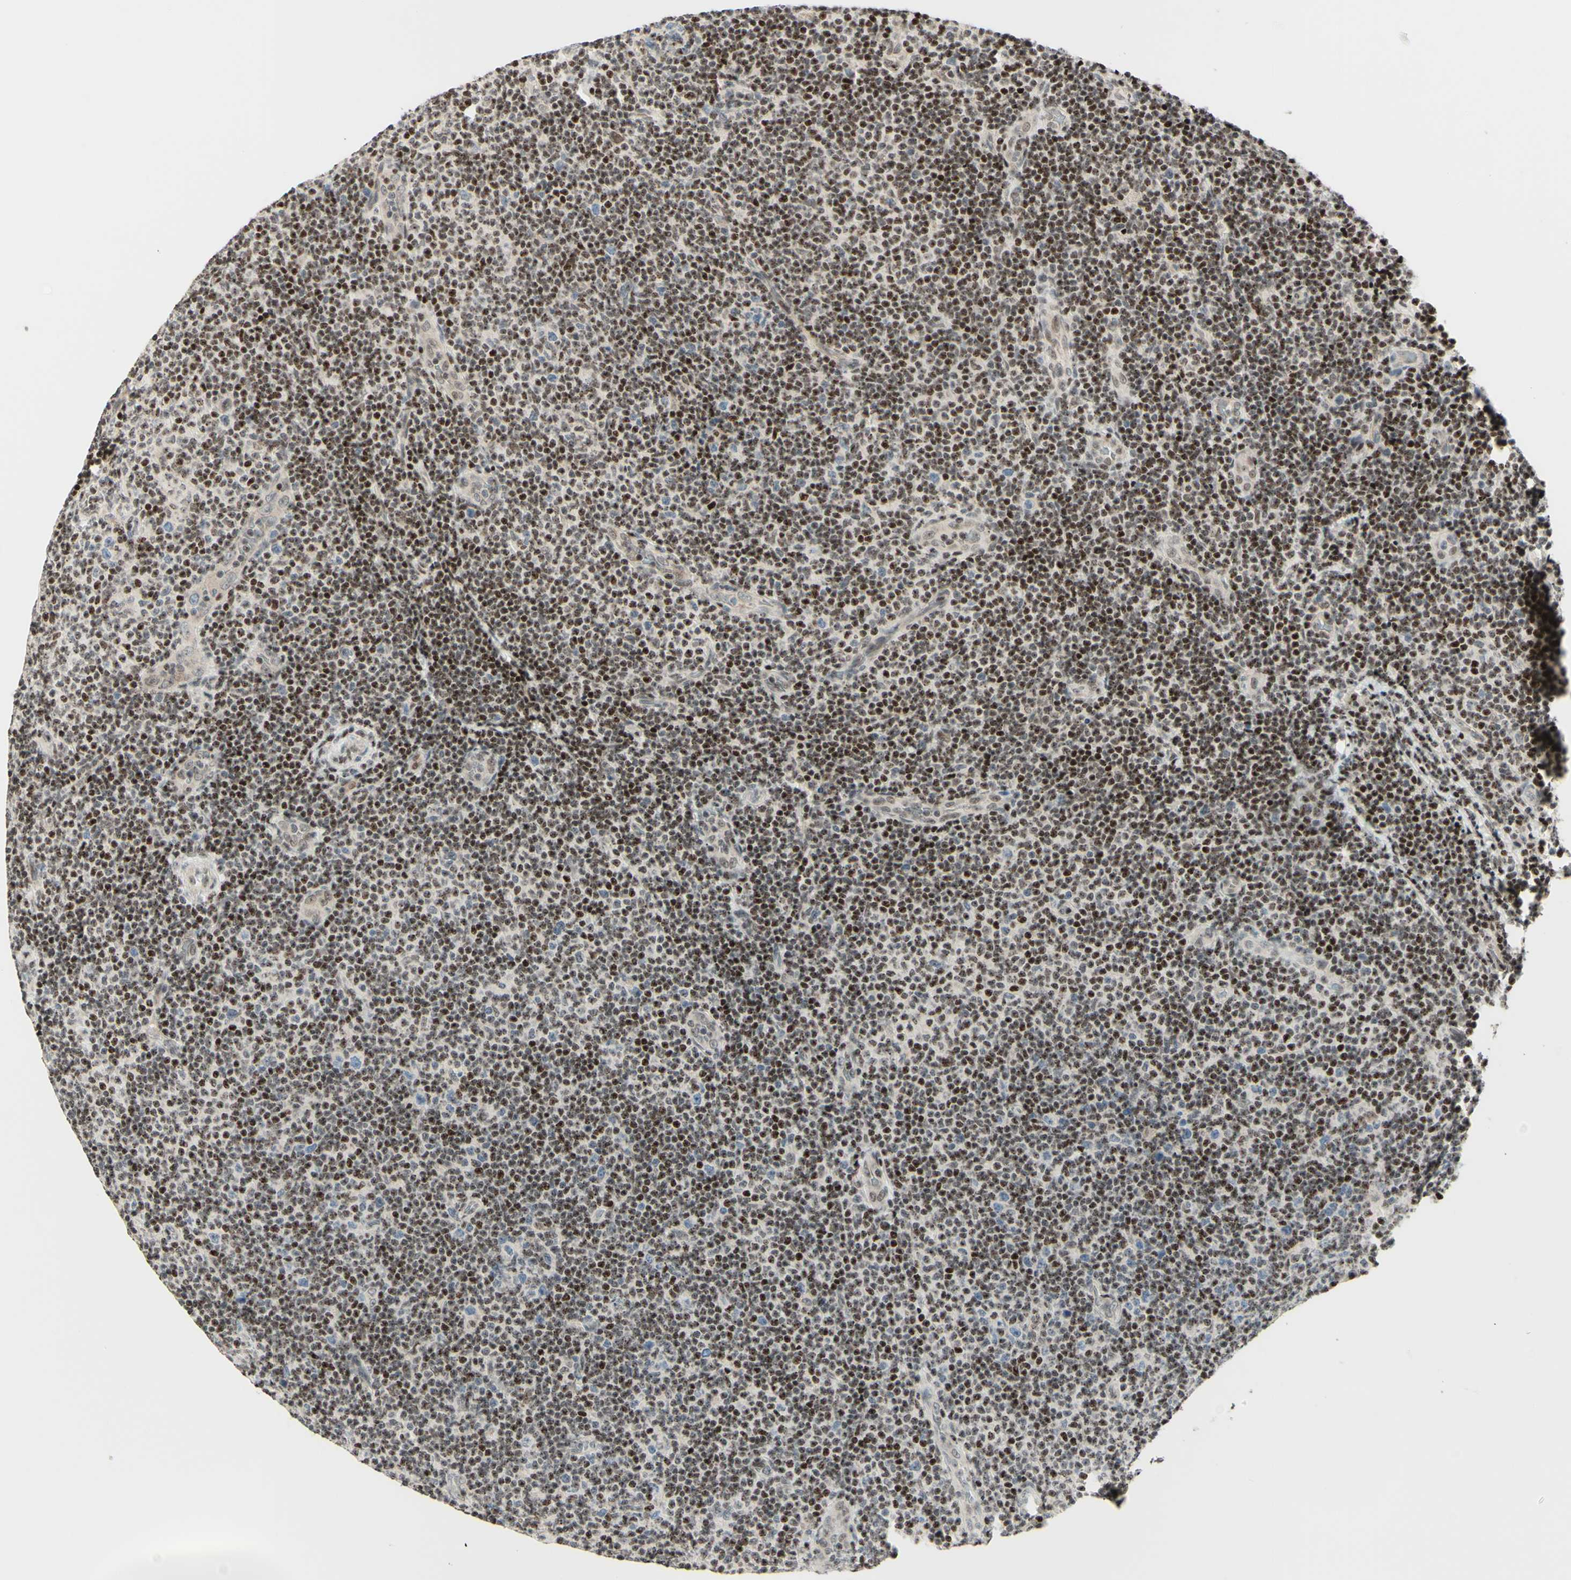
{"staining": {"intensity": "moderate", "quantity": ">75%", "location": "nuclear"}, "tissue": "lymphoma", "cell_type": "Tumor cells", "image_type": "cancer", "snomed": [{"axis": "morphology", "description": "Malignant lymphoma, non-Hodgkin's type, Low grade"}, {"axis": "topography", "description": "Lymph node"}], "caption": "Moderate nuclear positivity is seen in approximately >75% of tumor cells in low-grade malignant lymphoma, non-Hodgkin's type.", "gene": "CDKL5", "patient": {"sex": "male", "age": 83}}